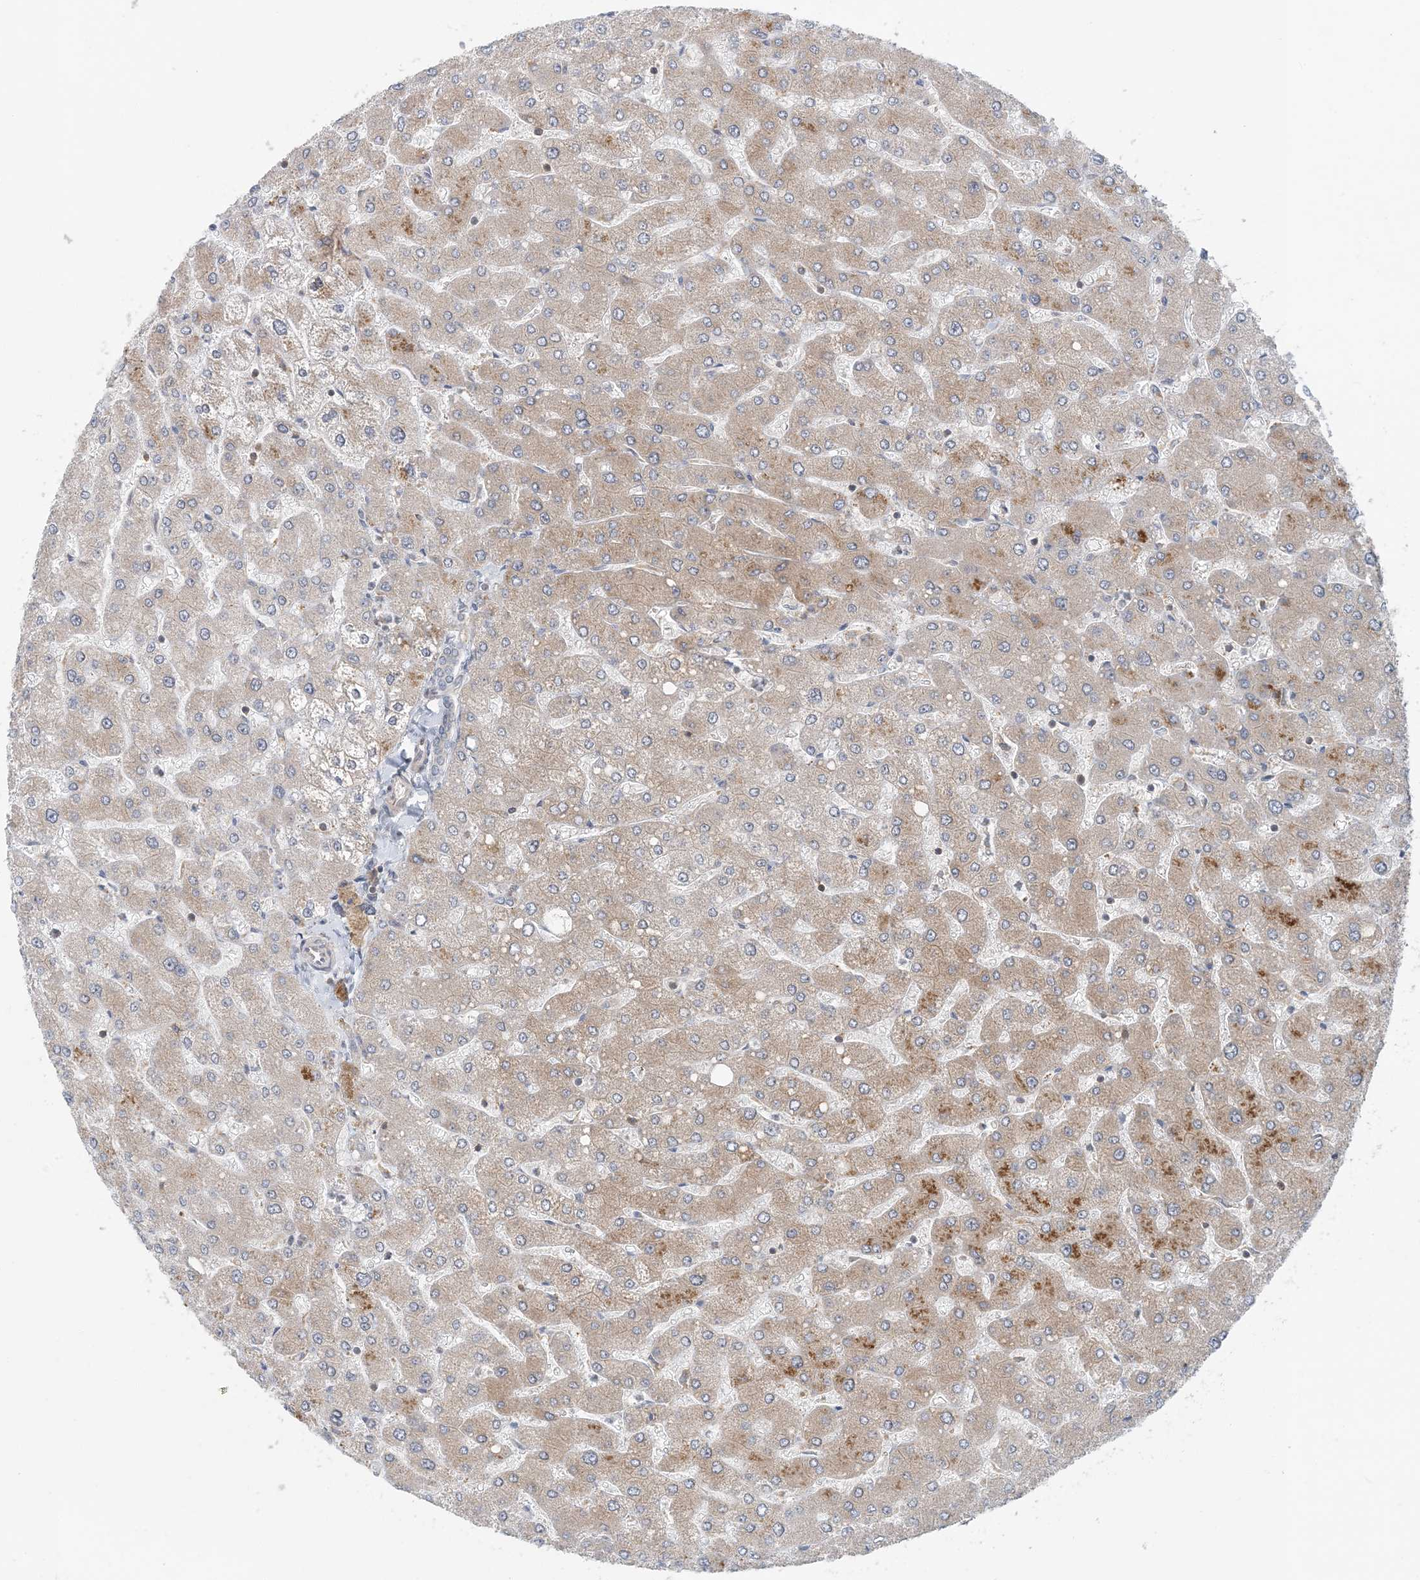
{"staining": {"intensity": "weak", "quantity": "25%-75%", "location": "cytoplasmic/membranous"}, "tissue": "liver", "cell_type": "Cholangiocytes", "image_type": "normal", "snomed": [{"axis": "morphology", "description": "Normal tissue, NOS"}, {"axis": "topography", "description": "Liver"}], "caption": "Protein expression analysis of normal human liver reveals weak cytoplasmic/membranous staining in approximately 25%-75% of cholangiocytes.", "gene": "ATP13A2", "patient": {"sex": "male", "age": 55}}